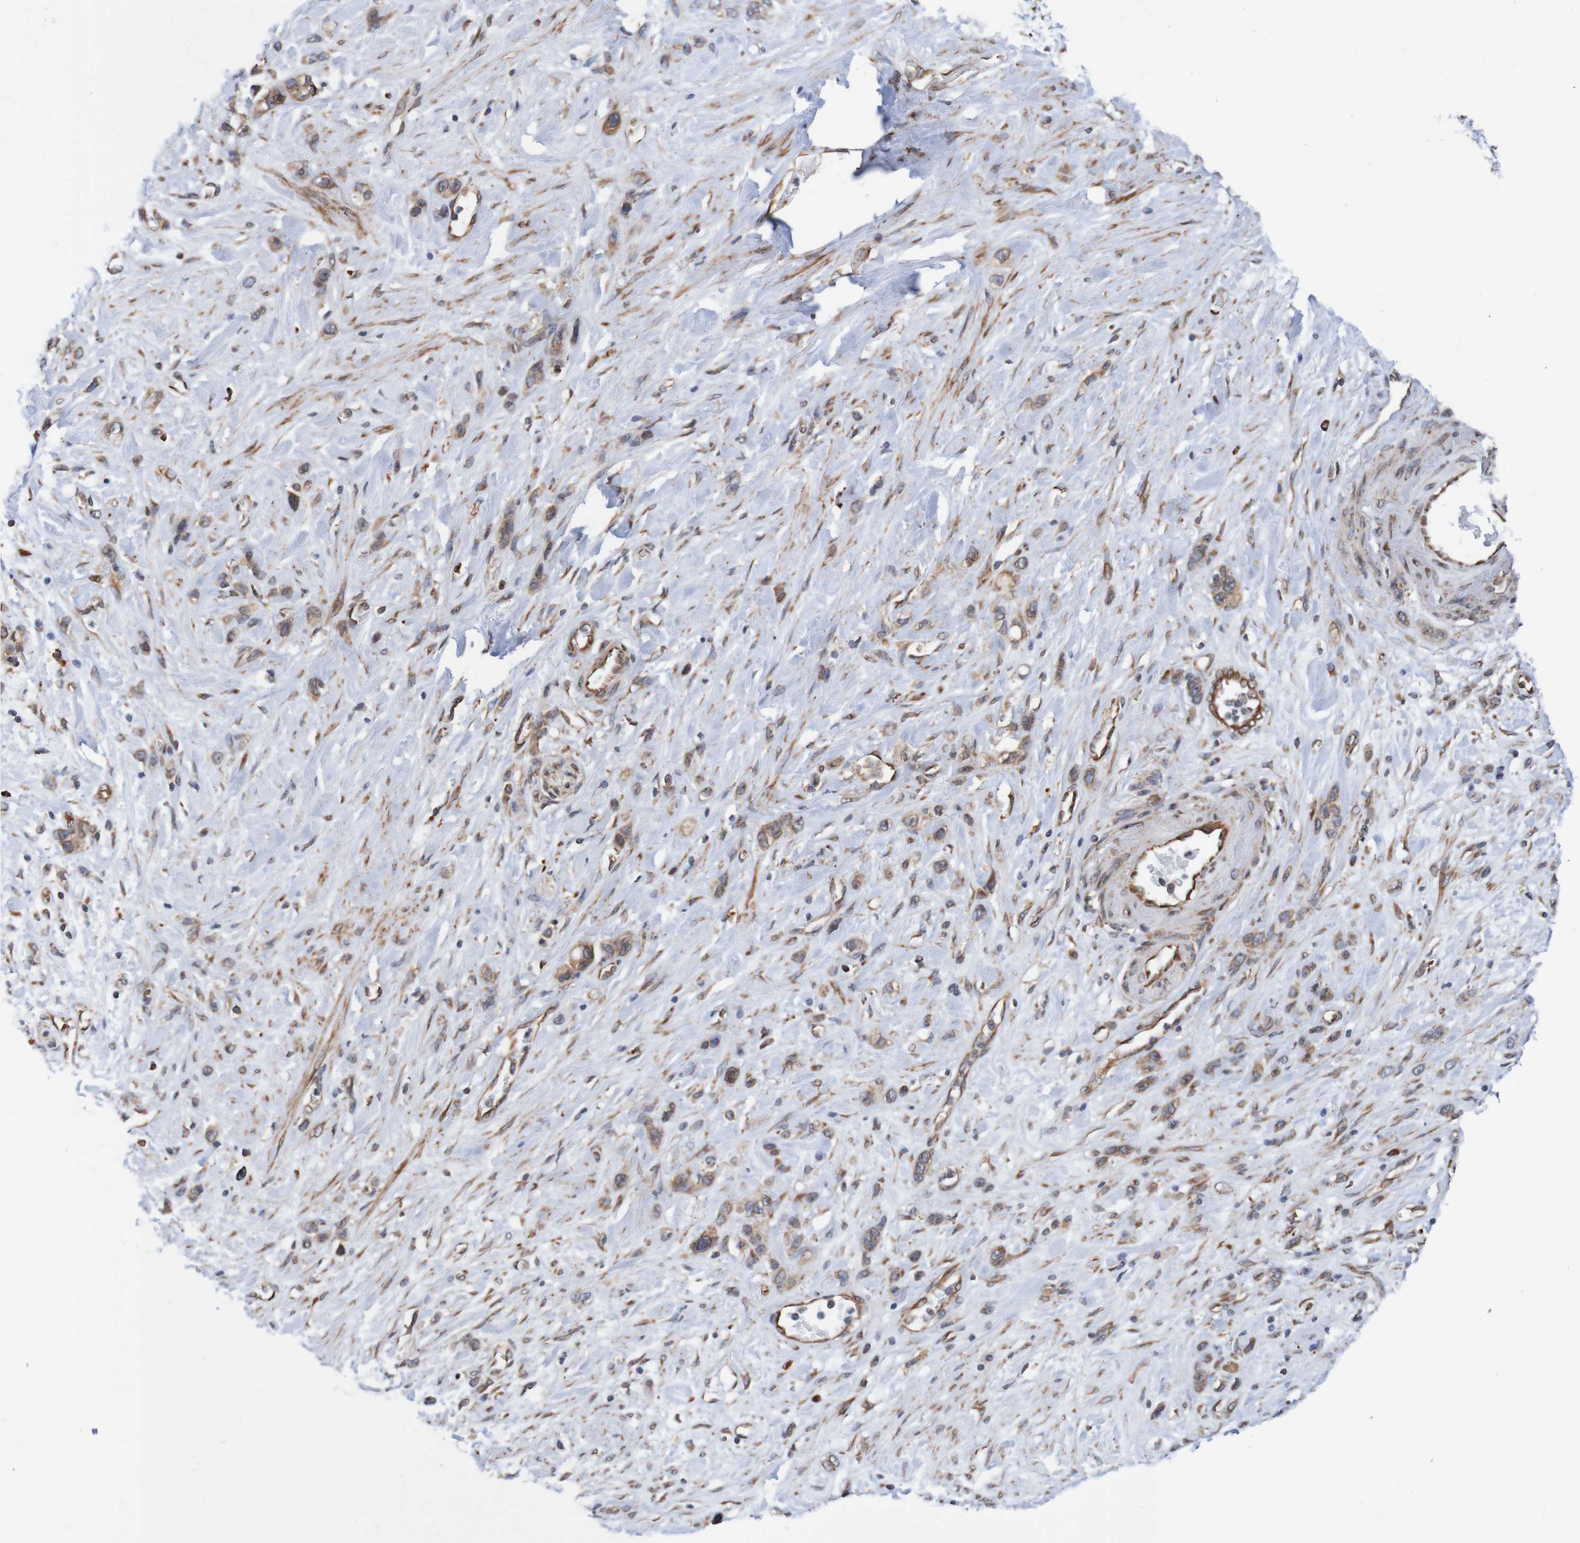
{"staining": {"intensity": "weak", "quantity": ">75%", "location": "cytoplasmic/membranous"}, "tissue": "stomach cancer", "cell_type": "Tumor cells", "image_type": "cancer", "snomed": [{"axis": "morphology", "description": "Adenocarcinoma, NOS"}, {"axis": "morphology", "description": "Adenocarcinoma, High grade"}, {"axis": "topography", "description": "Stomach, upper"}, {"axis": "topography", "description": "Stomach, lower"}], "caption": "Adenocarcinoma (high-grade) (stomach) stained for a protein (brown) demonstrates weak cytoplasmic/membranous positive expression in about >75% of tumor cells.", "gene": "TMEM109", "patient": {"sex": "female", "age": 65}}